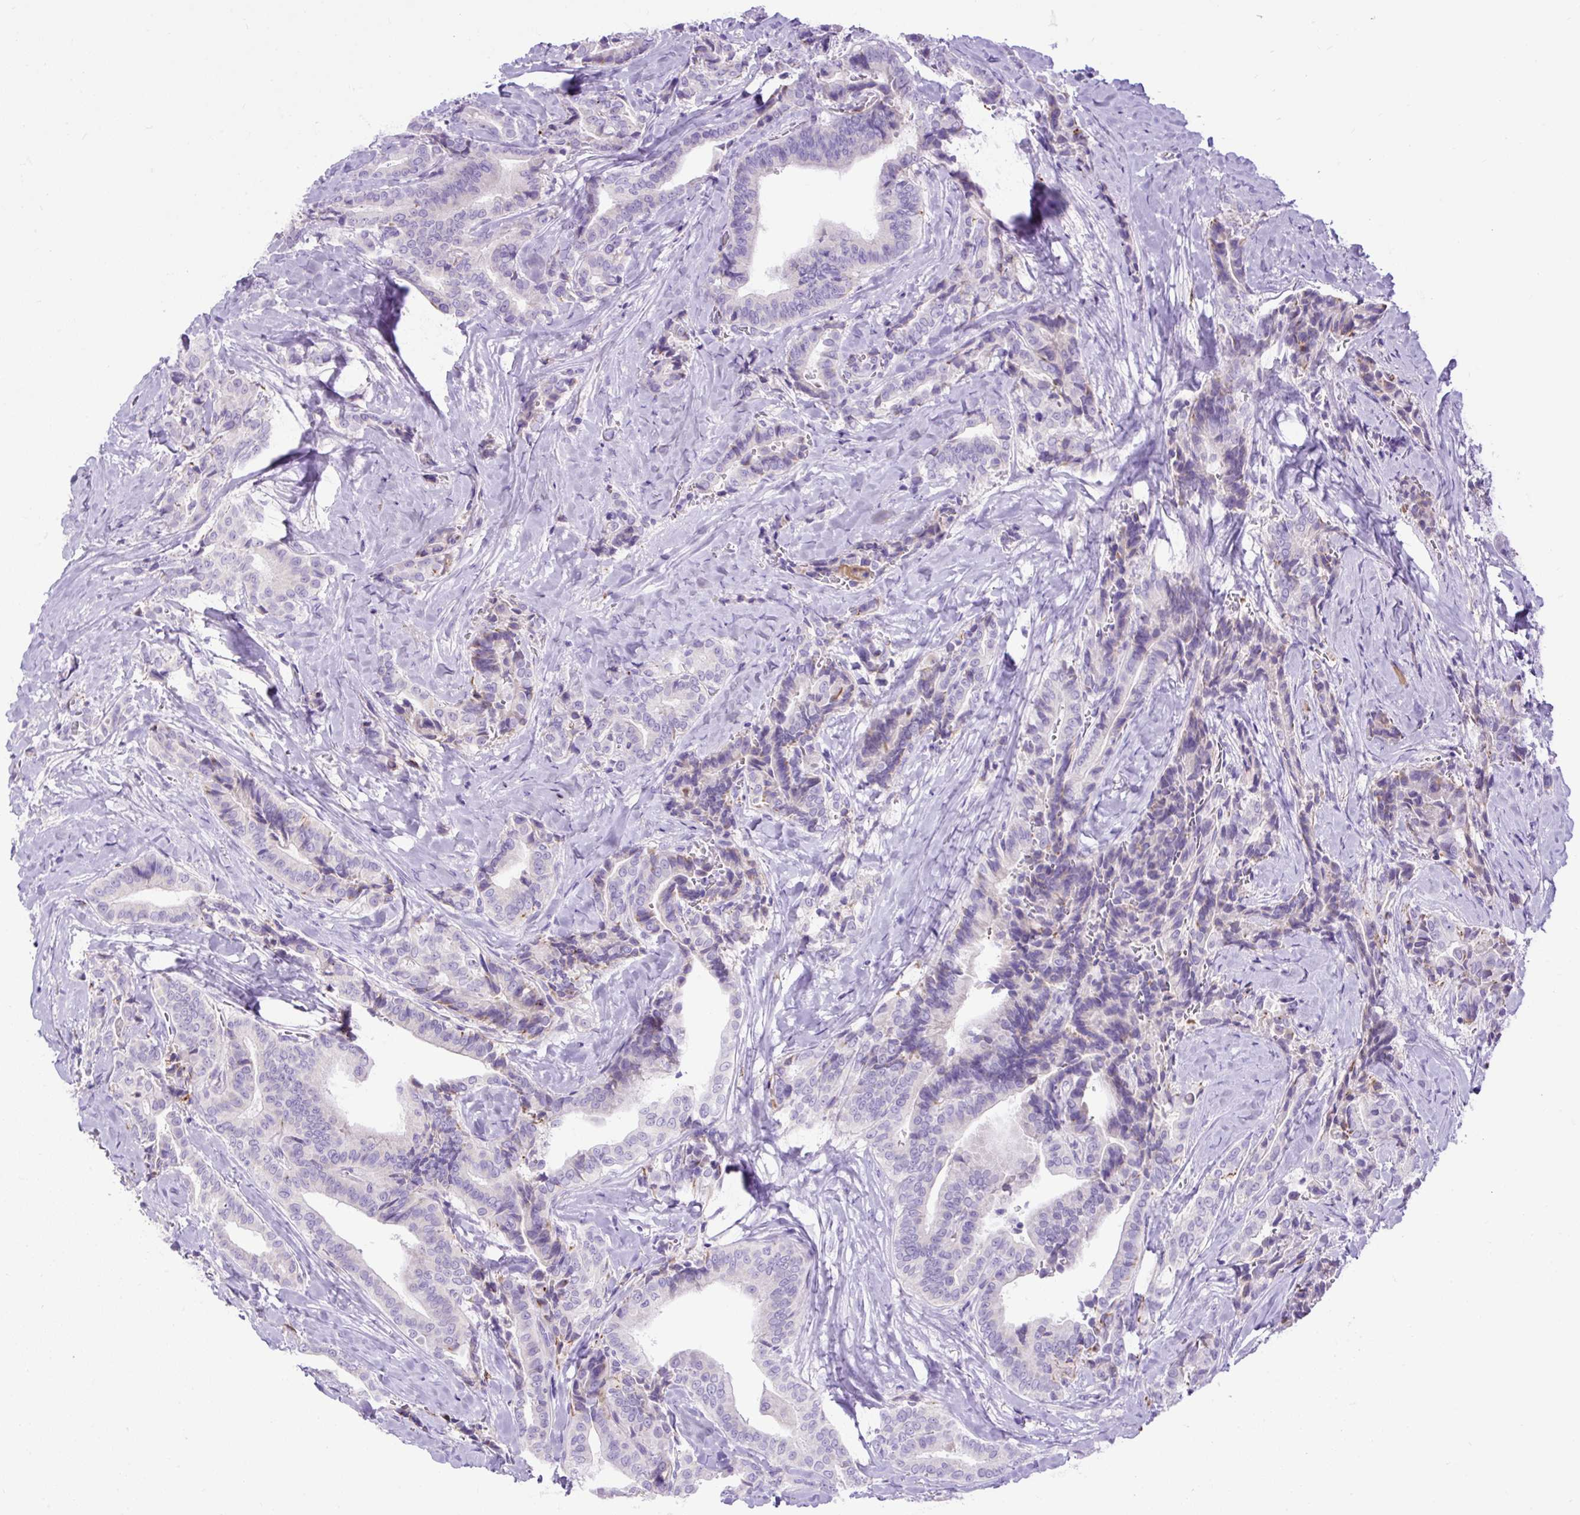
{"staining": {"intensity": "negative", "quantity": "none", "location": "none"}, "tissue": "thyroid cancer", "cell_type": "Tumor cells", "image_type": "cancer", "snomed": [{"axis": "morphology", "description": "Papillary adenocarcinoma, NOS"}, {"axis": "topography", "description": "Thyroid gland"}], "caption": "High magnification brightfield microscopy of papillary adenocarcinoma (thyroid) stained with DAB (brown) and counterstained with hematoxylin (blue): tumor cells show no significant staining.", "gene": "SPTBN5", "patient": {"sex": "male", "age": 61}}